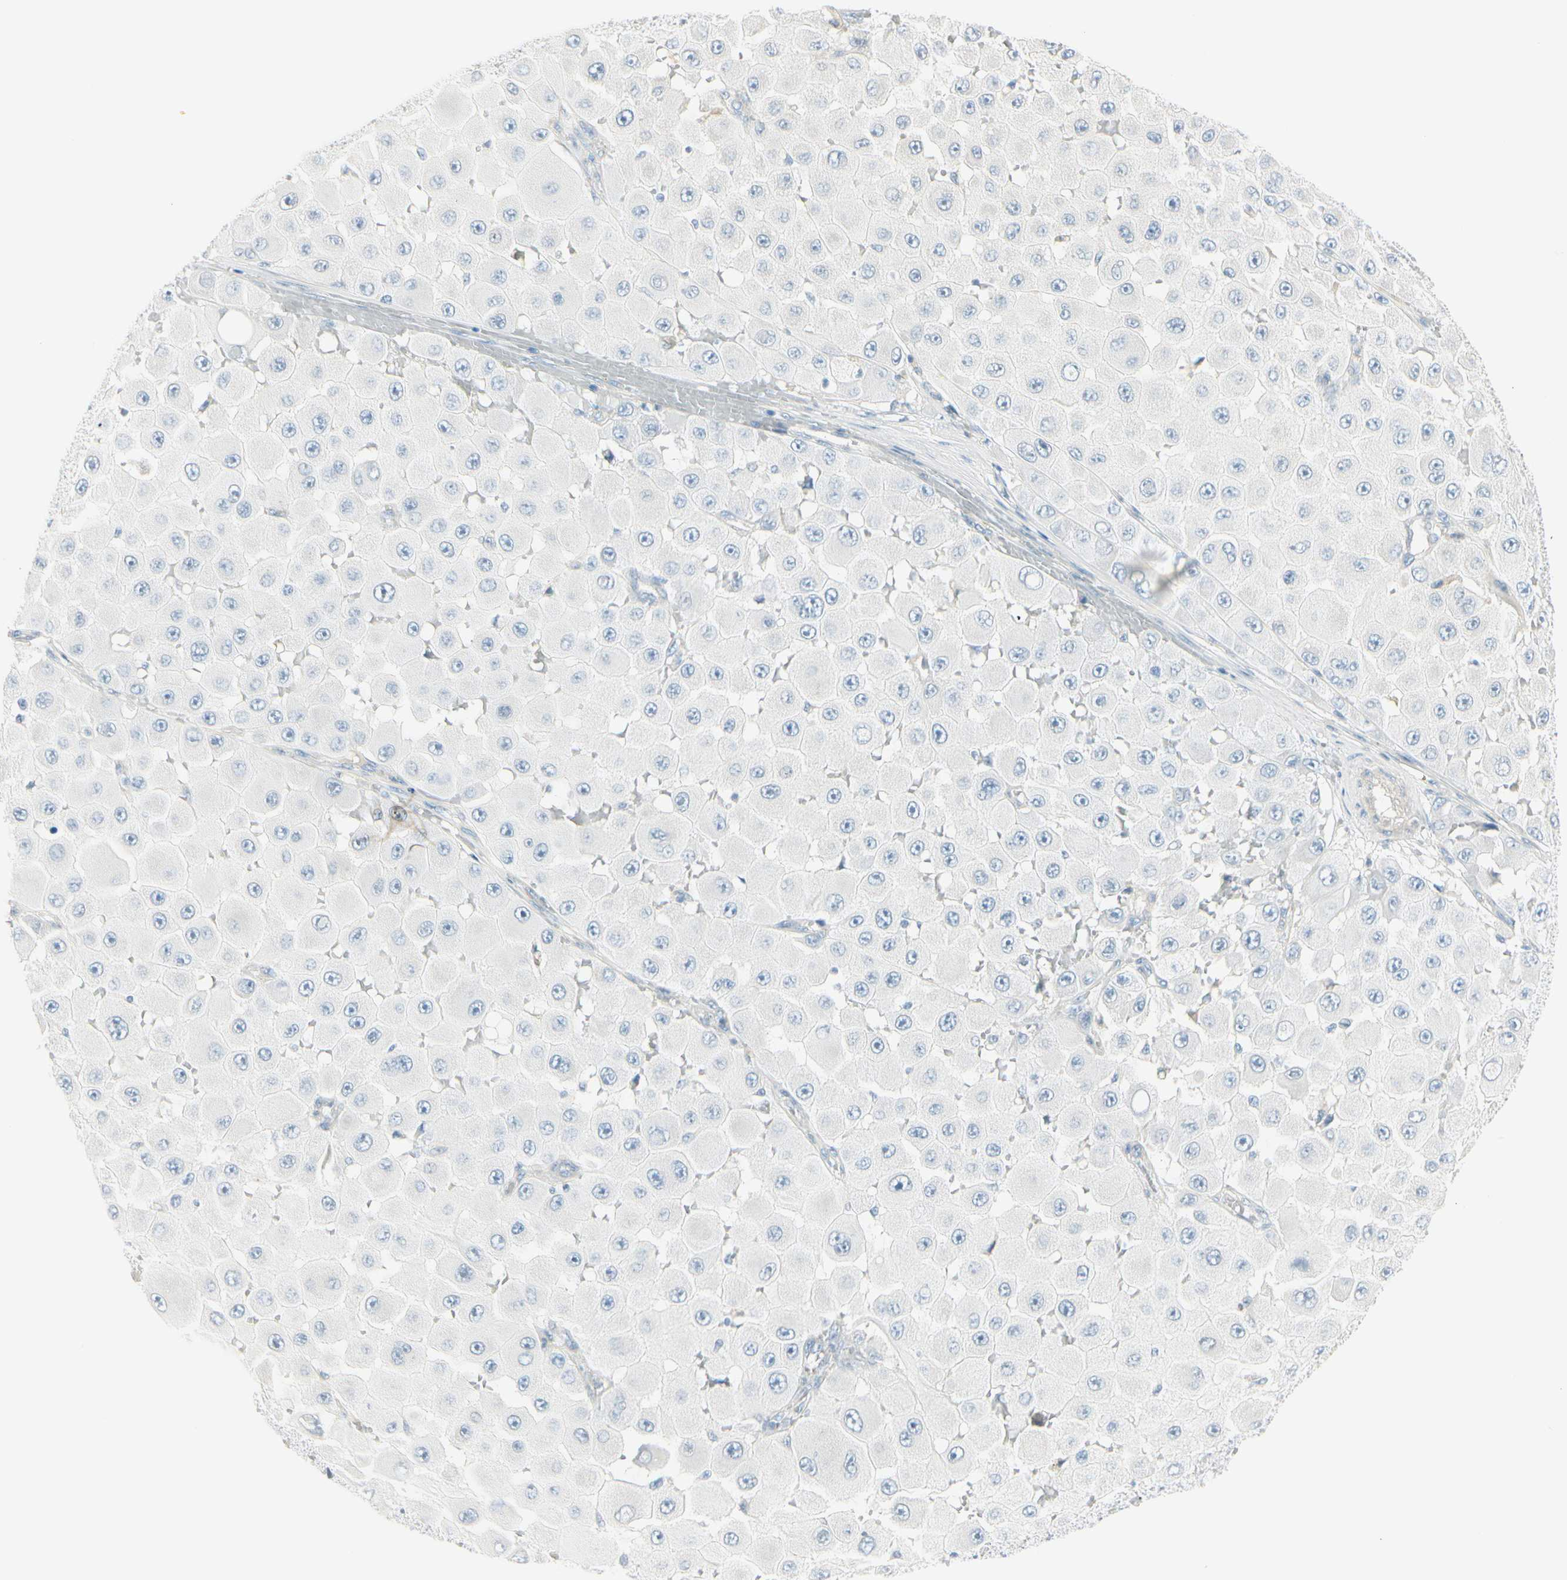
{"staining": {"intensity": "negative", "quantity": "none", "location": "none"}, "tissue": "melanoma", "cell_type": "Tumor cells", "image_type": "cancer", "snomed": [{"axis": "morphology", "description": "Malignant melanoma, NOS"}, {"axis": "topography", "description": "Skin"}], "caption": "Immunohistochemistry micrograph of melanoma stained for a protein (brown), which exhibits no staining in tumor cells.", "gene": "CDHR5", "patient": {"sex": "female", "age": 81}}